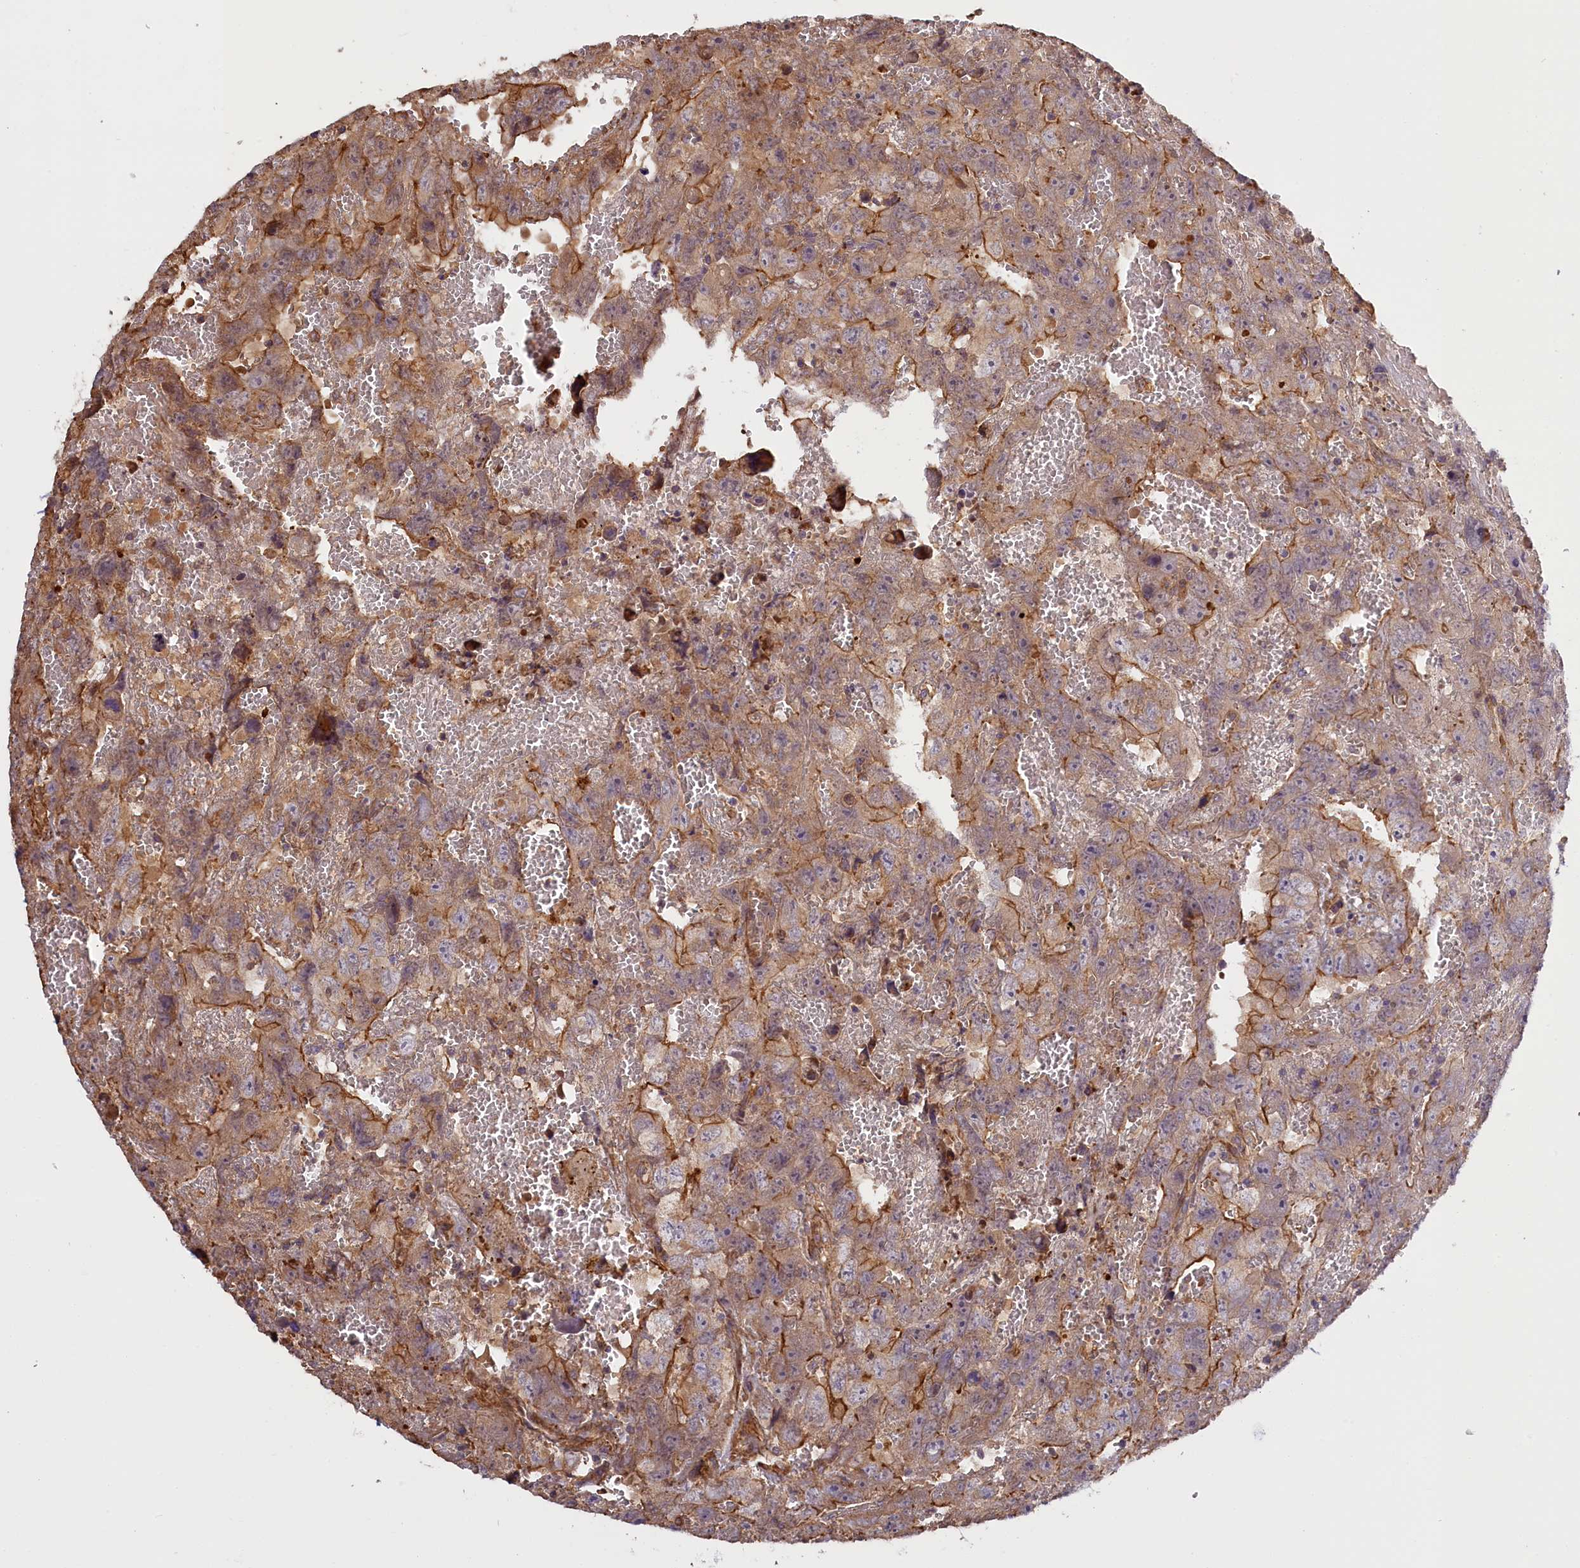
{"staining": {"intensity": "moderate", "quantity": "<25%", "location": "cytoplasmic/membranous"}, "tissue": "testis cancer", "cell_type": "Tumor cells", "image_type": "cancer", "snomed": [{"axis": "morphology", "description": "Carcinoma, Embryonal, NOS"}, {"axis": "topography", "description": "Testis"}], "caption": "Moderate cytoplasmic/membranous protein positivity is seen in approximately <25% of tumor cells in testis embryonal carcinoma.", "gene": "FUZ", "patient": {"sex": "male", "age": 45}}